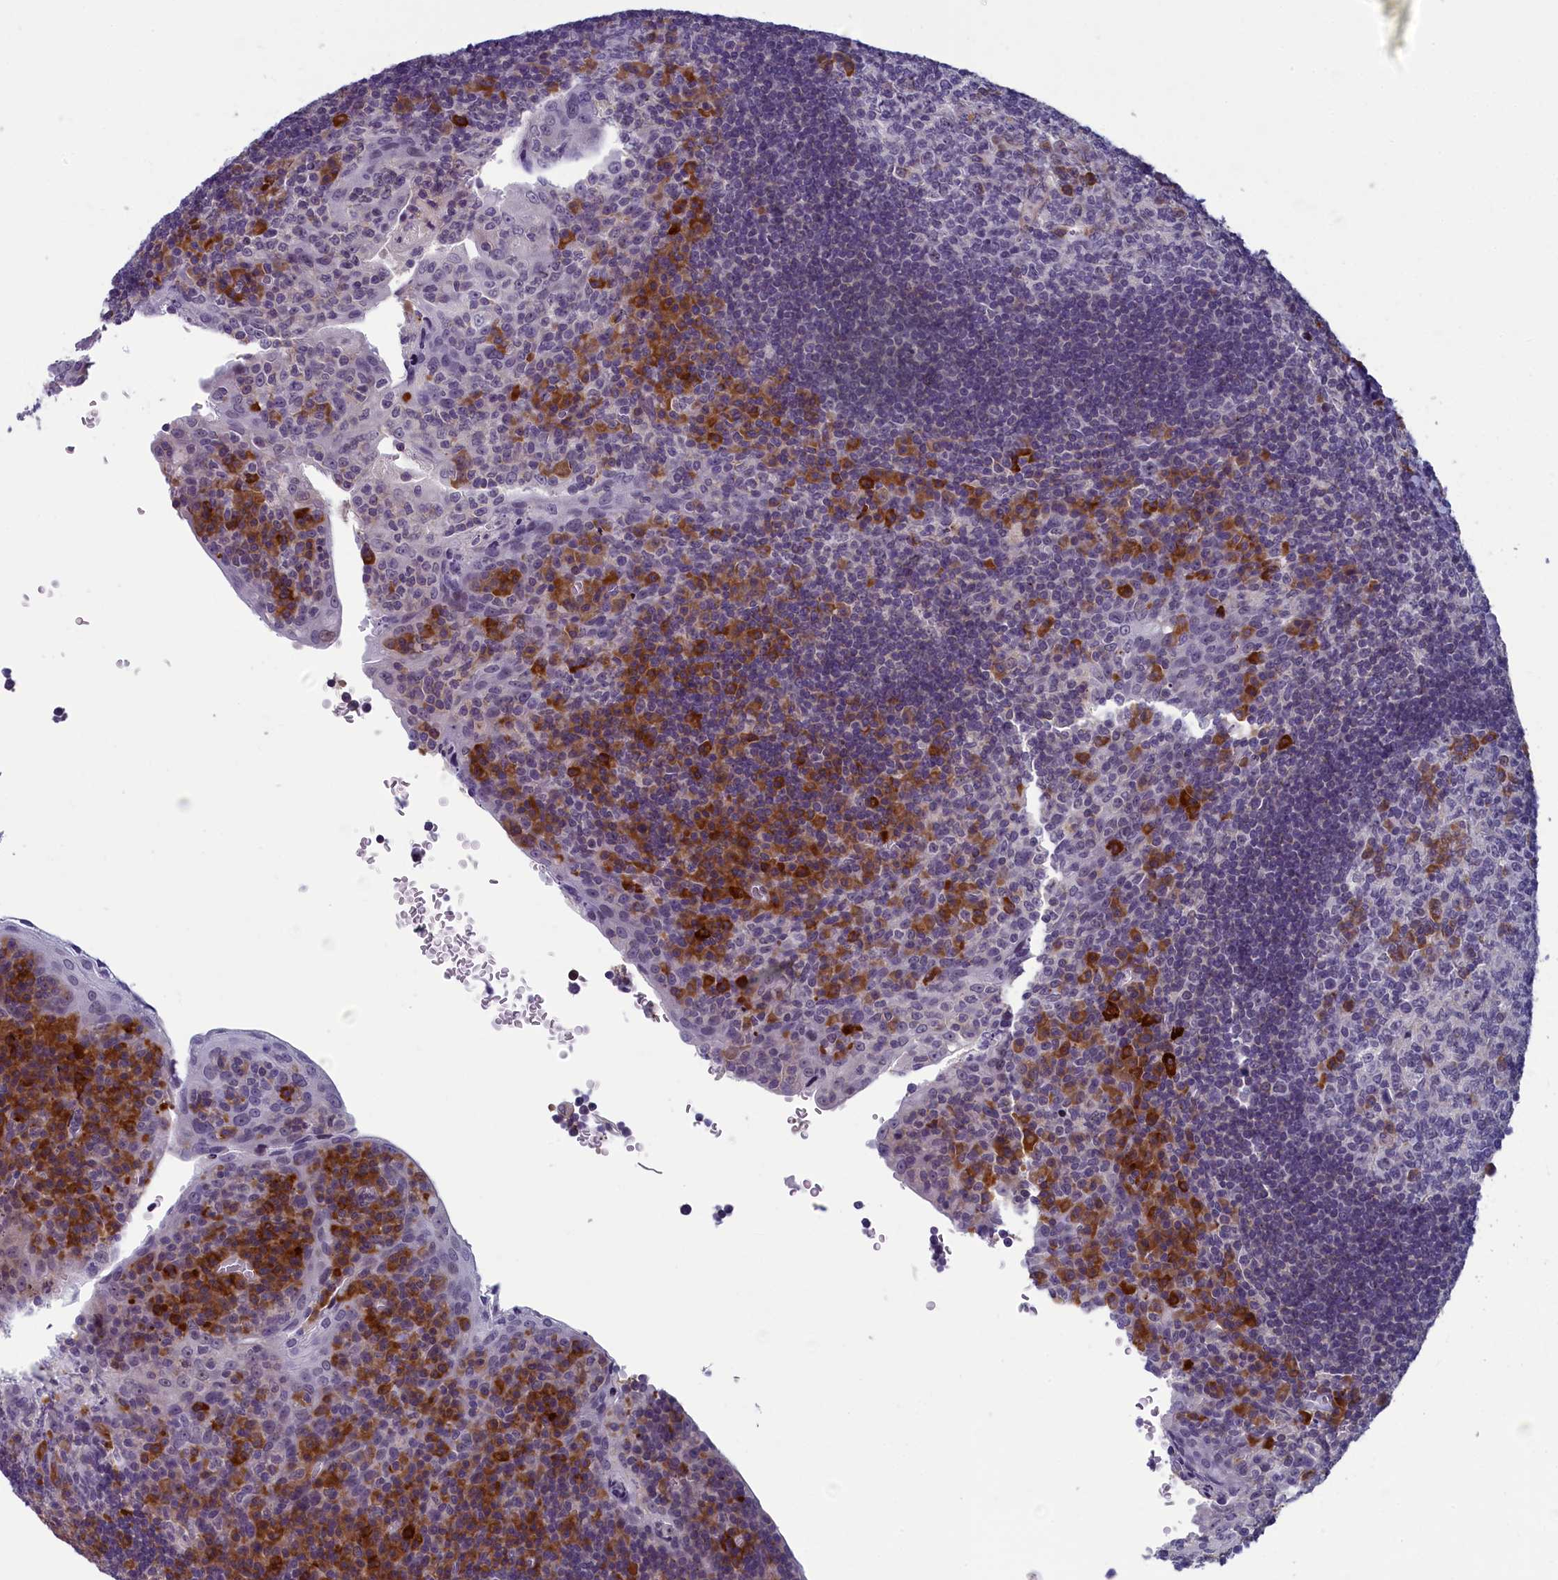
{"staining": {"intensity": "moderate", "quantity": "<25%", "location": "cytoplasmic/membranous"}, "tissue": "tonsil", "cell_type": "Germinal center cells", "image_type": "normal", "snomed": [{"axis": "morphology", "description": "Normal tissue, NOS"}, {"axis": "topography", "description": "Tonsil"}], "caption": "Immunohistochemical staining of benign human tonsil reveals <25% levels of moderate cytoplasmic/membranous protein staining in approximately <25% of germinal center cells. (DAB IHC with brightfield microscopy, high magnification).", "gene": "CNEP1R1", "patient": {"sex": "male", "age": 17}}